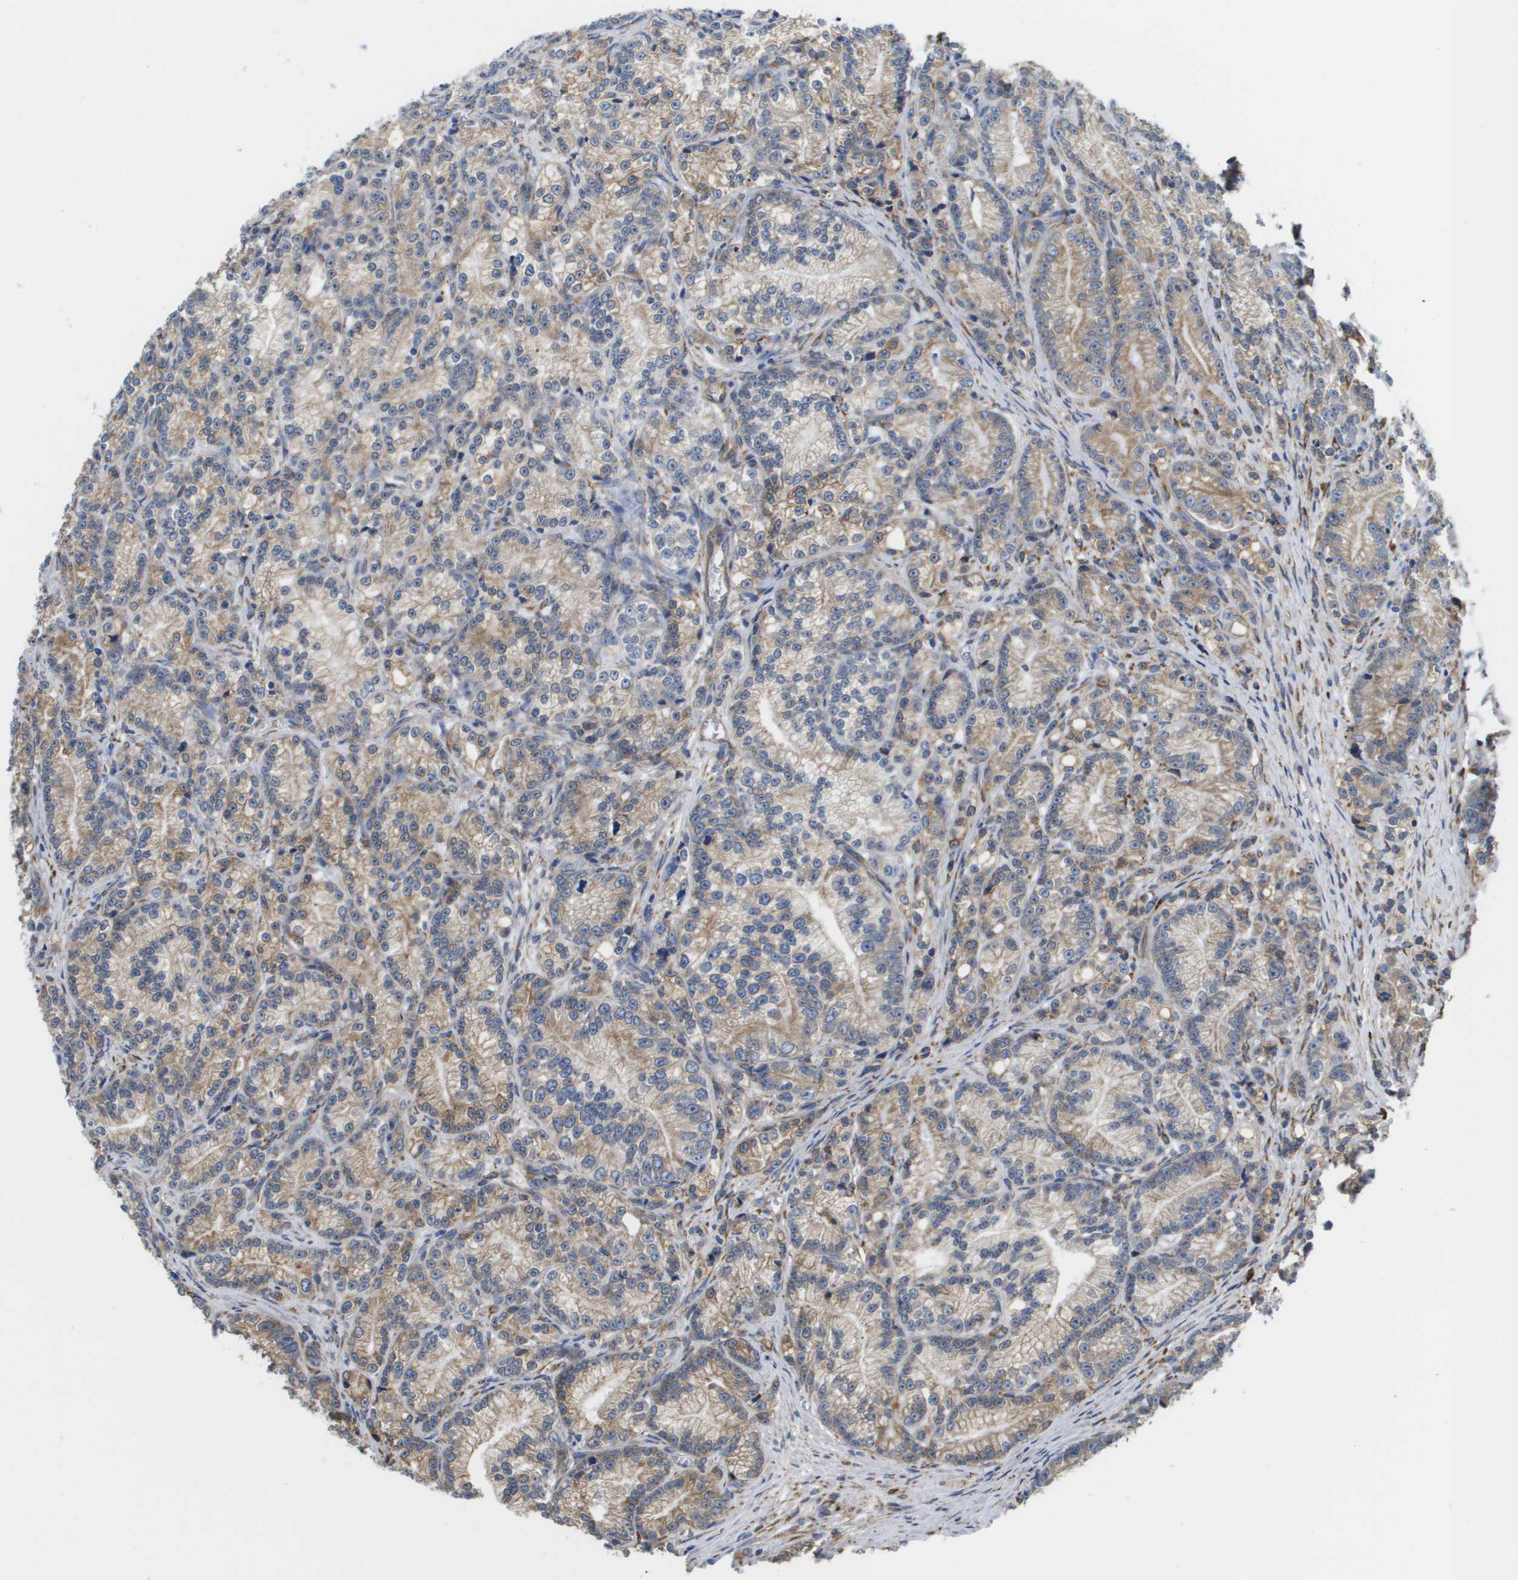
{"staining": {"intensity": "moderate", "quantity": "25%-75%", "location": "cytoplasmic/membranous"}, "tissue": "prostate cancer", "cell_type": "Tumor cells", "image_type": "cancer", "snomed": [{"axis": "morphology", "description": "Adenocarcinoma, Low grade"}, {"axis": "topography", "description": "Prostate"}], "caption": "Protein analysis of prostate cancer tissue exhibits moderate cytoplasmic/membranous expression in approximately 25%-75% of tumor cells. Using DAB (brown) and hematoxylin (blue) stains, captured at high magnification using brightfield microscopy.", "gene": "ST3GAL2", "patient": {"sex": "male", "age": 89}}